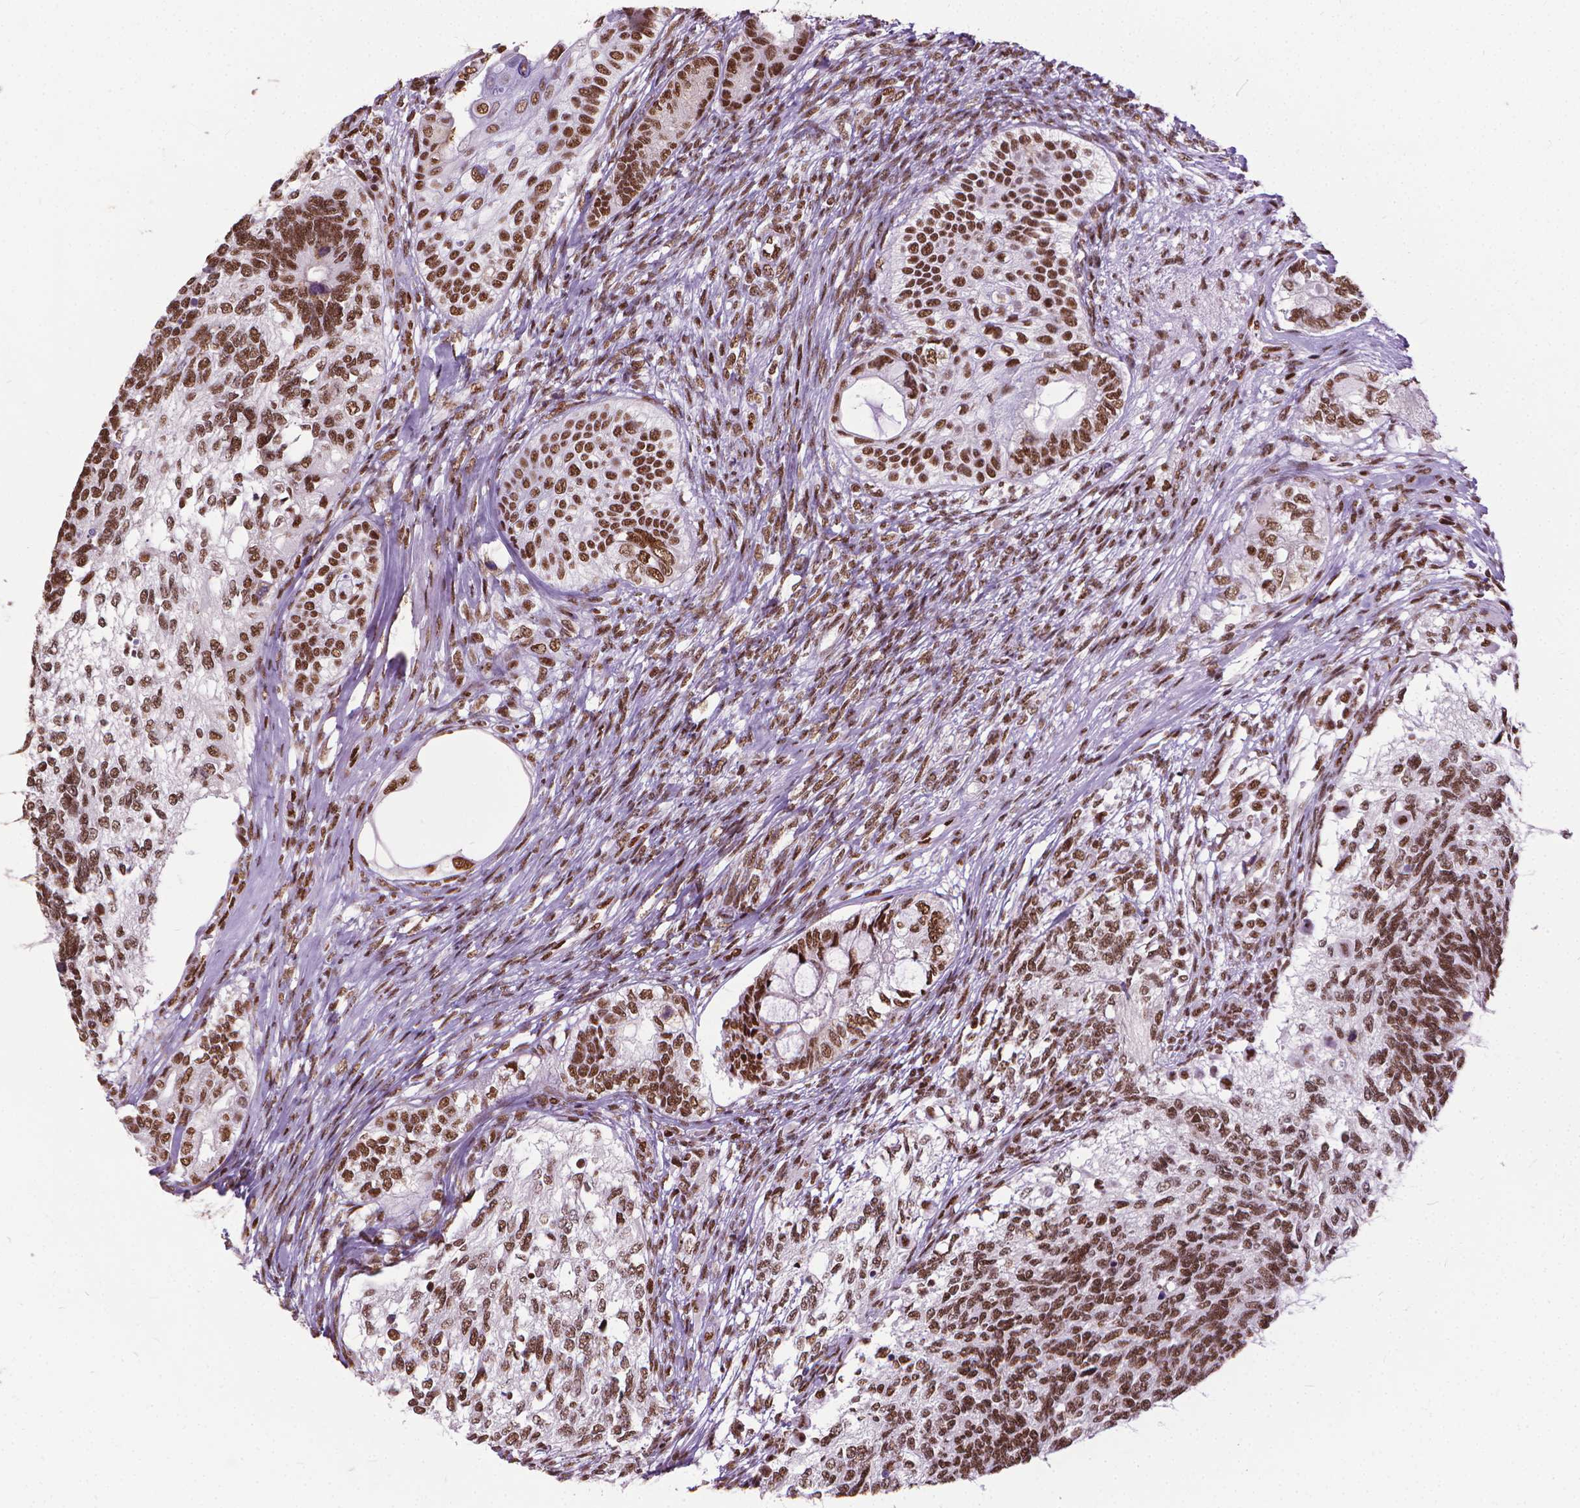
{"staining": {"intensity": "moderate", "quantity": ">75%", "location": "nuclear"}, "tissue": "testis cancer", "cell_type": "Tumor cells", "image_type": "cancer", "snomed": [{"axis": "morphology", "description": "Seminoma, NOS"}, {"axis": "morphology", "description": "Carcinoma, Embryonal, NOS"}, {"axis": "topography", "description": "Testis"}], "caption": "Brown immunohistochemical staining in human testis cancer exhibits moderate nuclear expression in about >75% of tumor cells.", "gene": "AKAP8", "patient": {"sex": "male", "age": 41}}